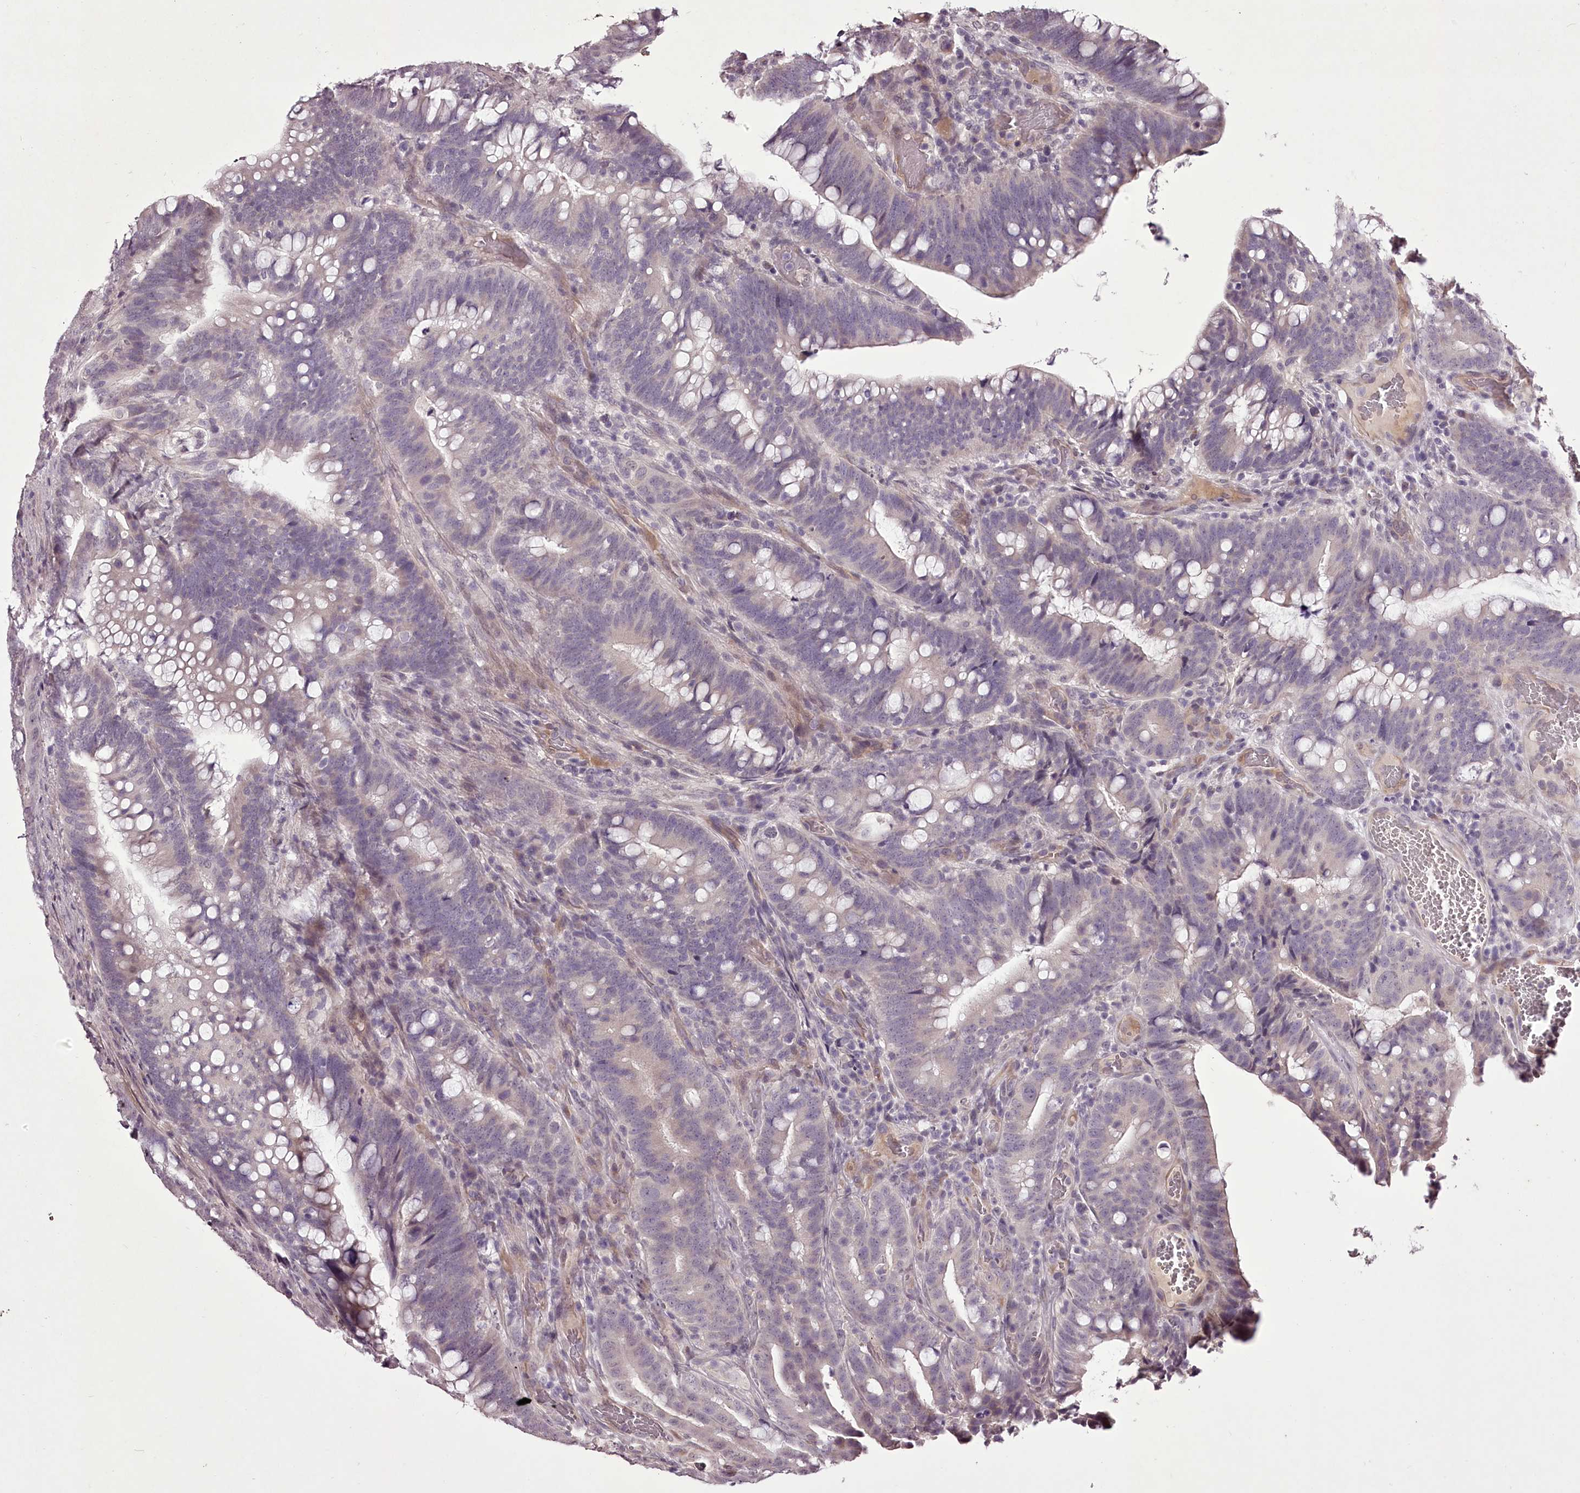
{"staining": {"intensity": "negative", "quantity": "none", "location": "none"}, "tissue": "colorectal cancer", "cell_type": "Tumor cells", "image_type": "cancer", "snomed": [{"axis": "morphology", "description": "Adenocarcinoma, NOS"}, {"axis": "topography", "description": "Colon"}], "caption": "Colorectal adenocarcinoma was stained to show a protein in brown. There is no significant positivity in tumor cells.", "gene": "C1orf56", "patient": {"sex": "female", "age": 66}}